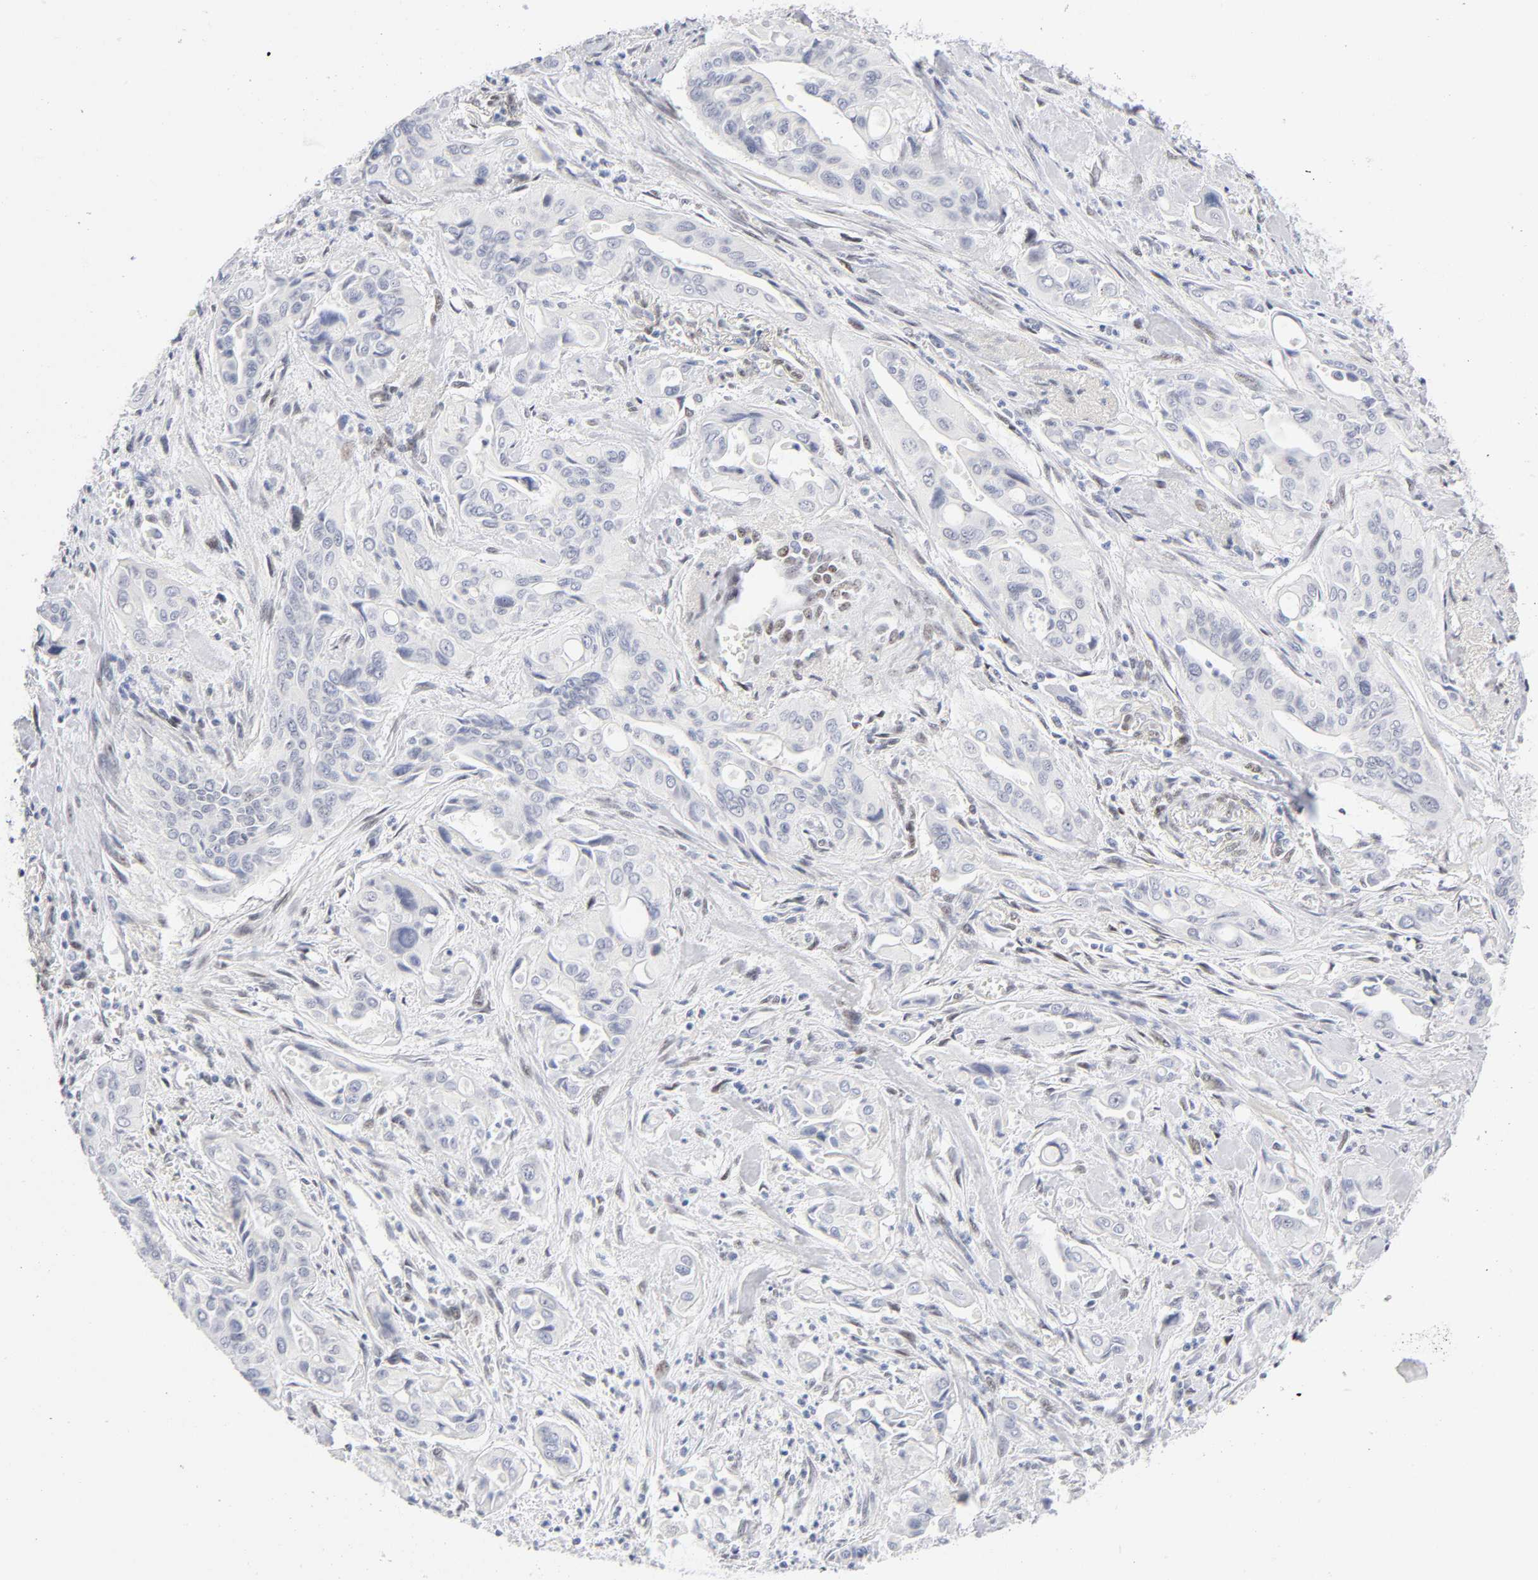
{"staining": {"intensity": "negative", "quantity": "none", "location": "none"}, "tissue": "pancreatic cancer", "cell_type": "Tumor cells", "image_type": "cancer", "snomed": [{"axis": "morphology", "description": "Adenocarcinoma, NOS"}, {"axis": "topography", "description": "Pancreas"}], "caption": "Immunohistochemistry (IHC) photomicrograph of adenocarcinoma (pancreatic) stained for a protein (brown), which reveals no positivity in tumor cells. (DAB immunohistochemistry with hematoxylin counter stain).", "gene": "NFIC", "patient": {"sex": "male", "age": 77}}